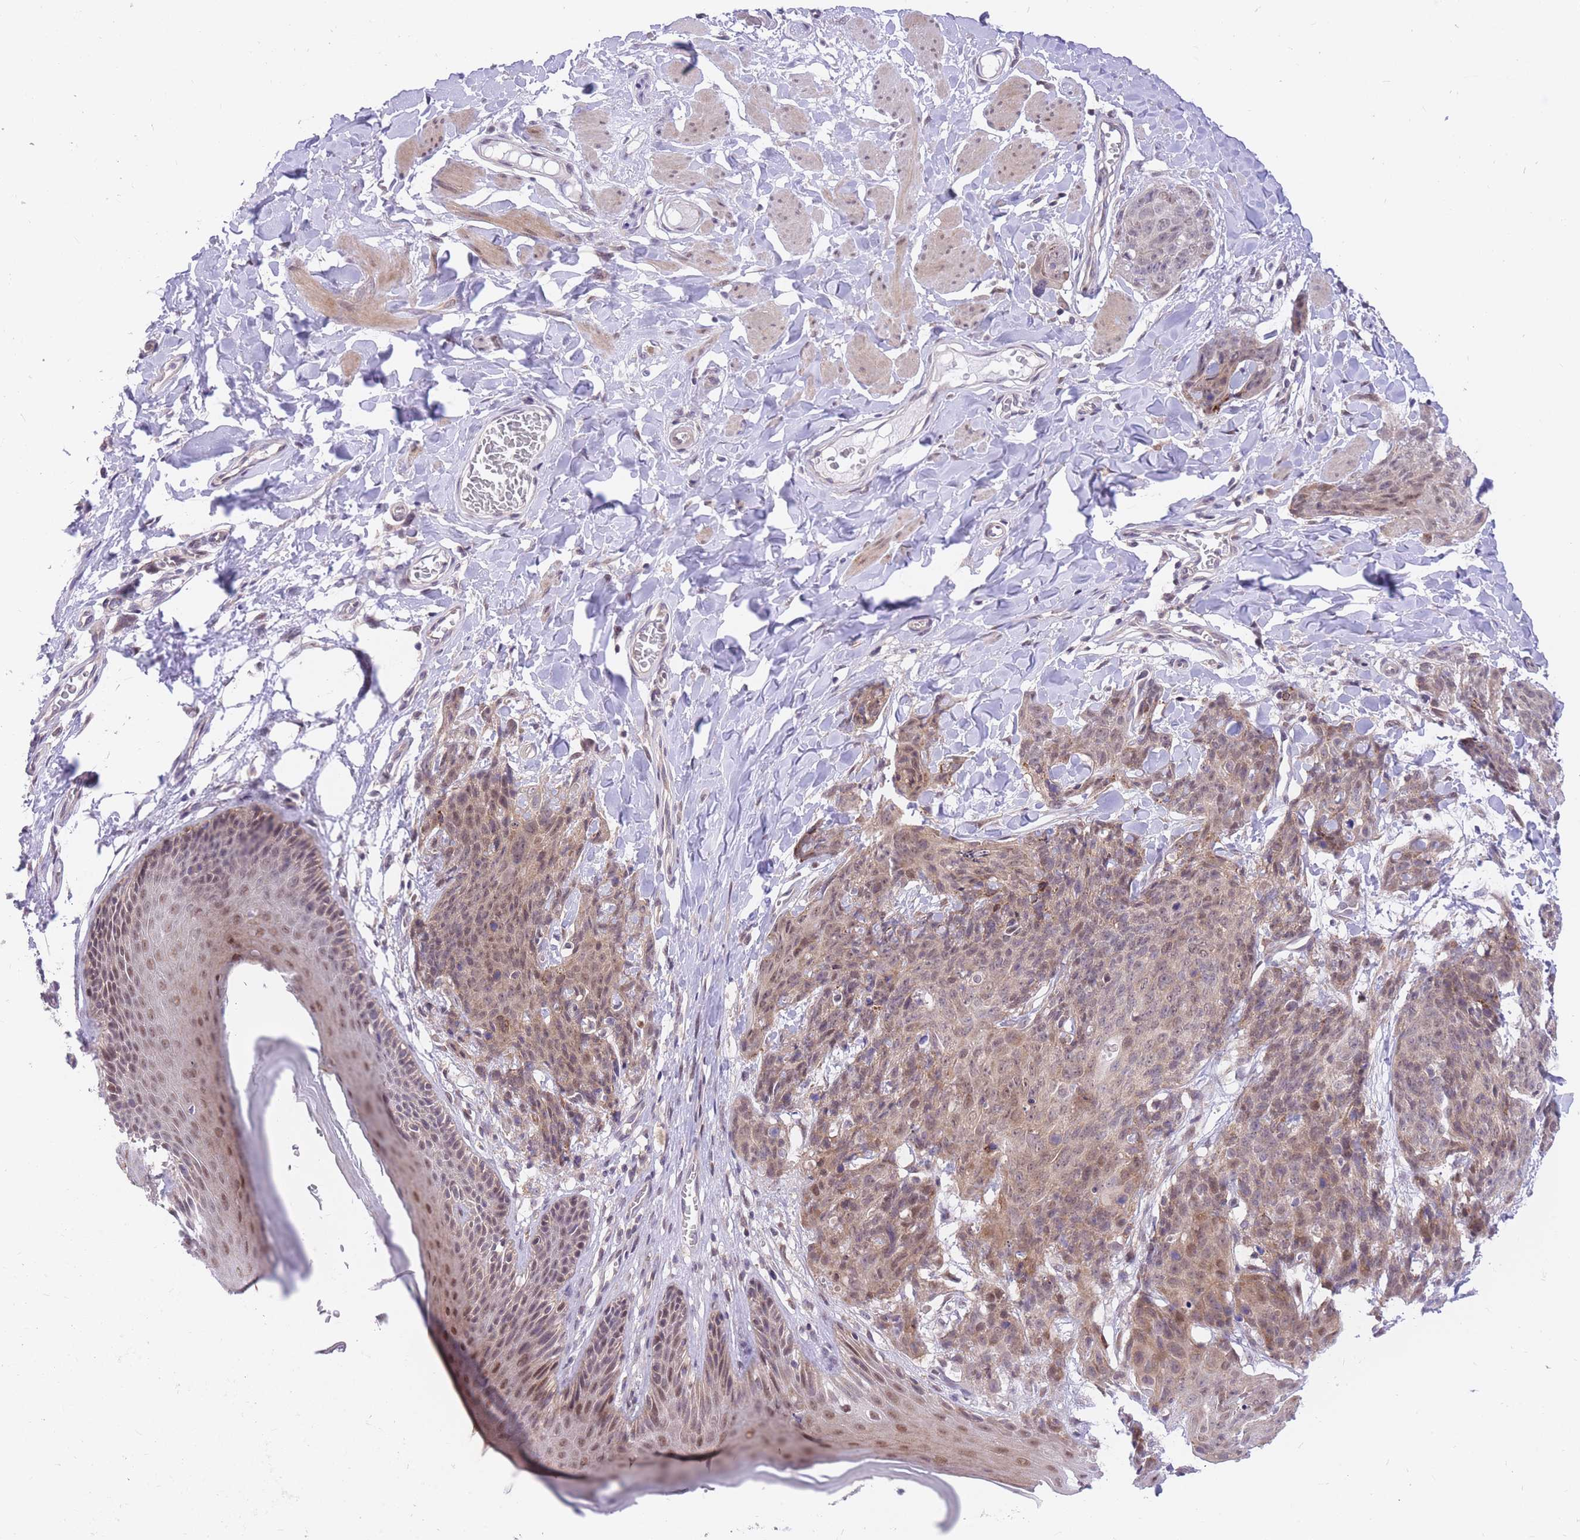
{"staining": {"intensity": "weak", "quantity": "25%-75%", "location": "cytoplasmic/membranous,nuclear"}, "tissue": "skin cancer", "cell_type": "Tumor cells", "image_type": "cancer", "snomed": [{"axis": "morphology", "description": "Squamous cell carcinoma, NOS"}, {"axis": "topography", "description": "Skin"}, {"axis": "topography", "description": "Vulva"}], "caption": "About 25%-75% of tumor cells in human skin cancer reveal weak cytoplasmic/membranous and nuclear protein staining as visualized by brown immunohistochemical staining.", "gene": "MINDY2", "patient": {"sex": "female", "age": 85}}